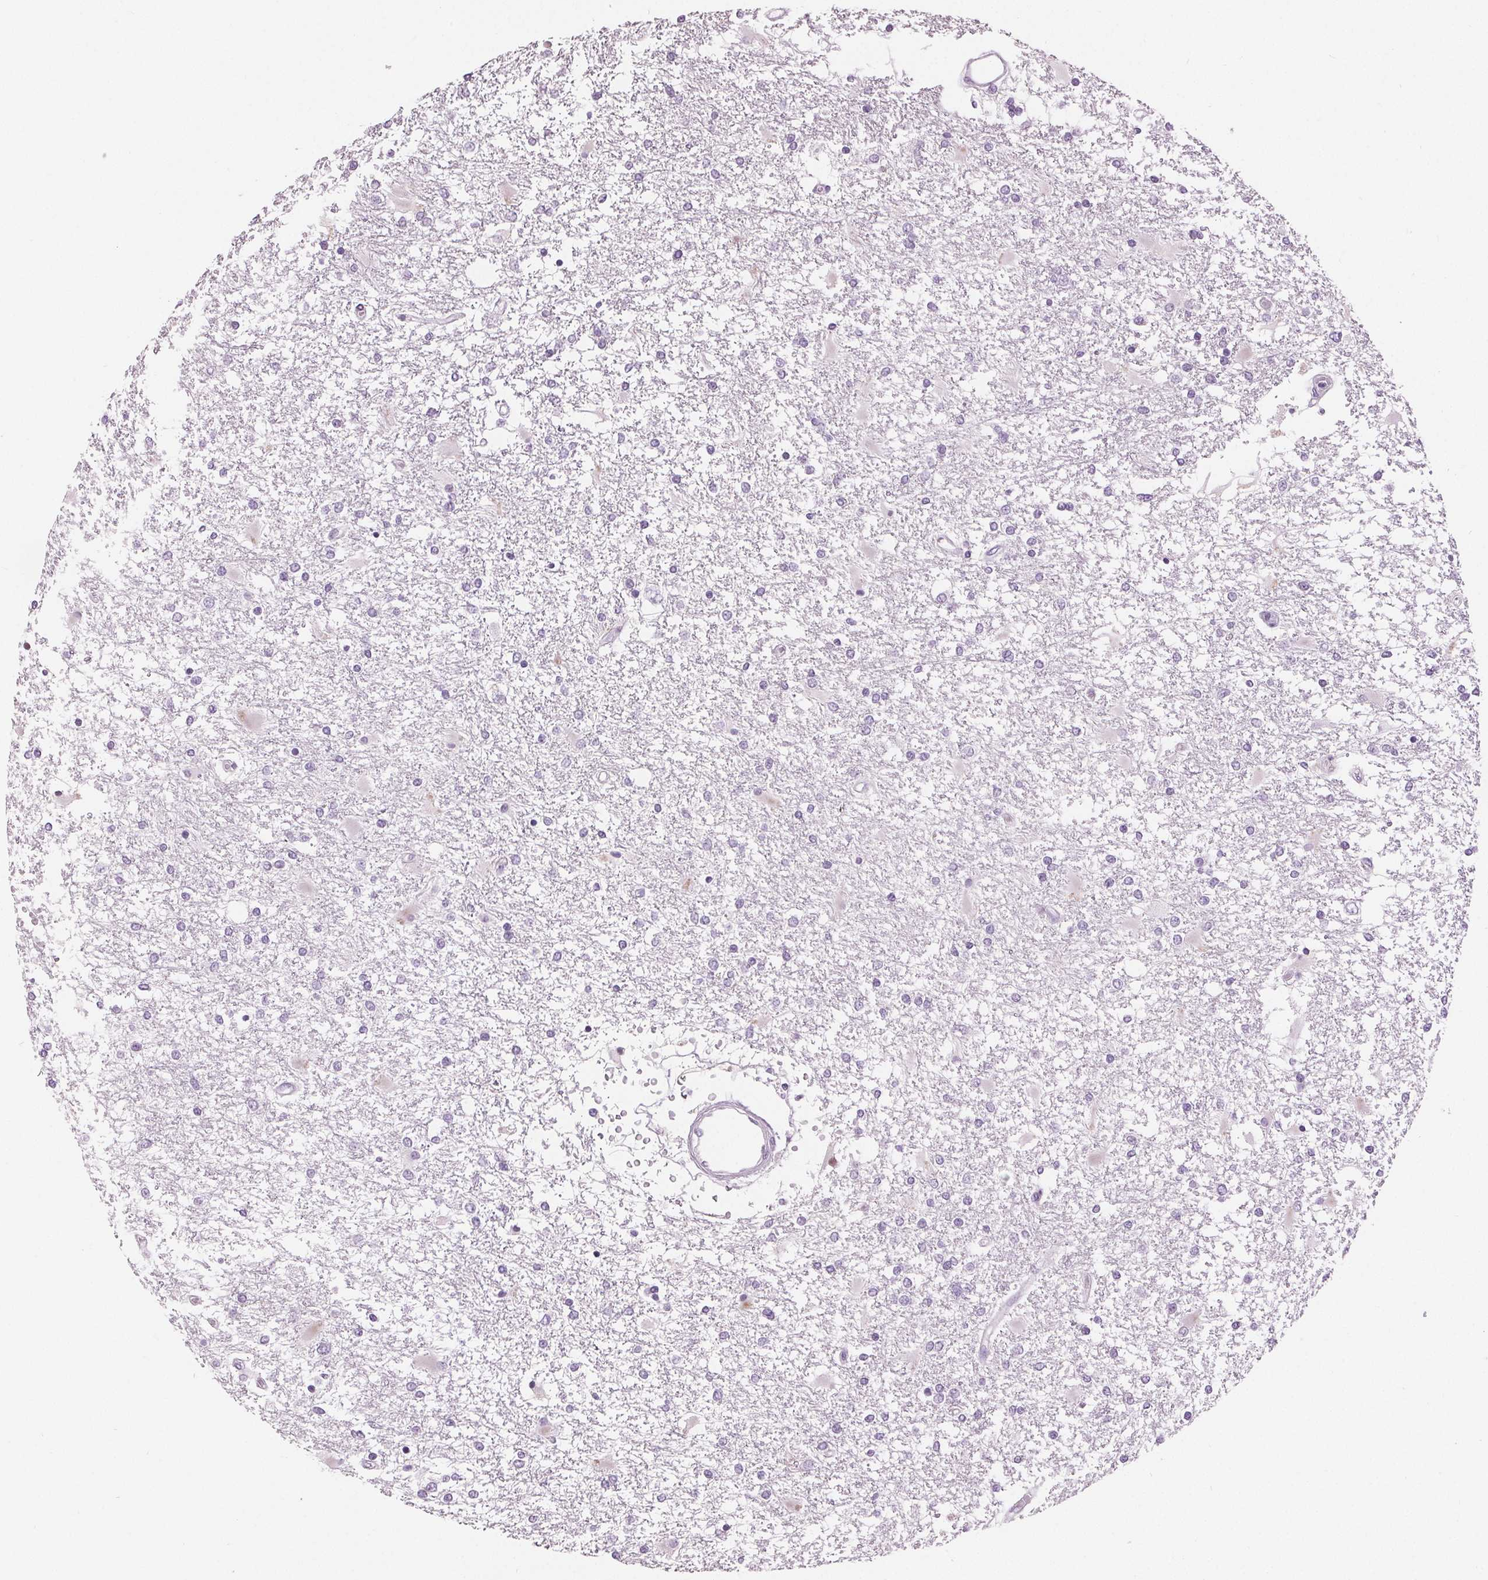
{"staining": {"intensity": "negative", "quantity": "none", "location": "none"}, "tissue": "glioma", "cell_type": "Tumor cells", "image_type": "cancer", "snomed": [{"axis": "morphology", "description": "Glioma, malignant, High grade"}, {"axis": "topography", "description": "Cerebral cortex"}], "caption": "Tumor cells are negative for brown protein staining in glioma. The staining is performed using DAB (3,3'-diaminobenzidine) brown chromogen with nuclei counter-stained in using hematoxylin.", "gene": "MISP", "patient": {"sex": "male", "age": 79}}